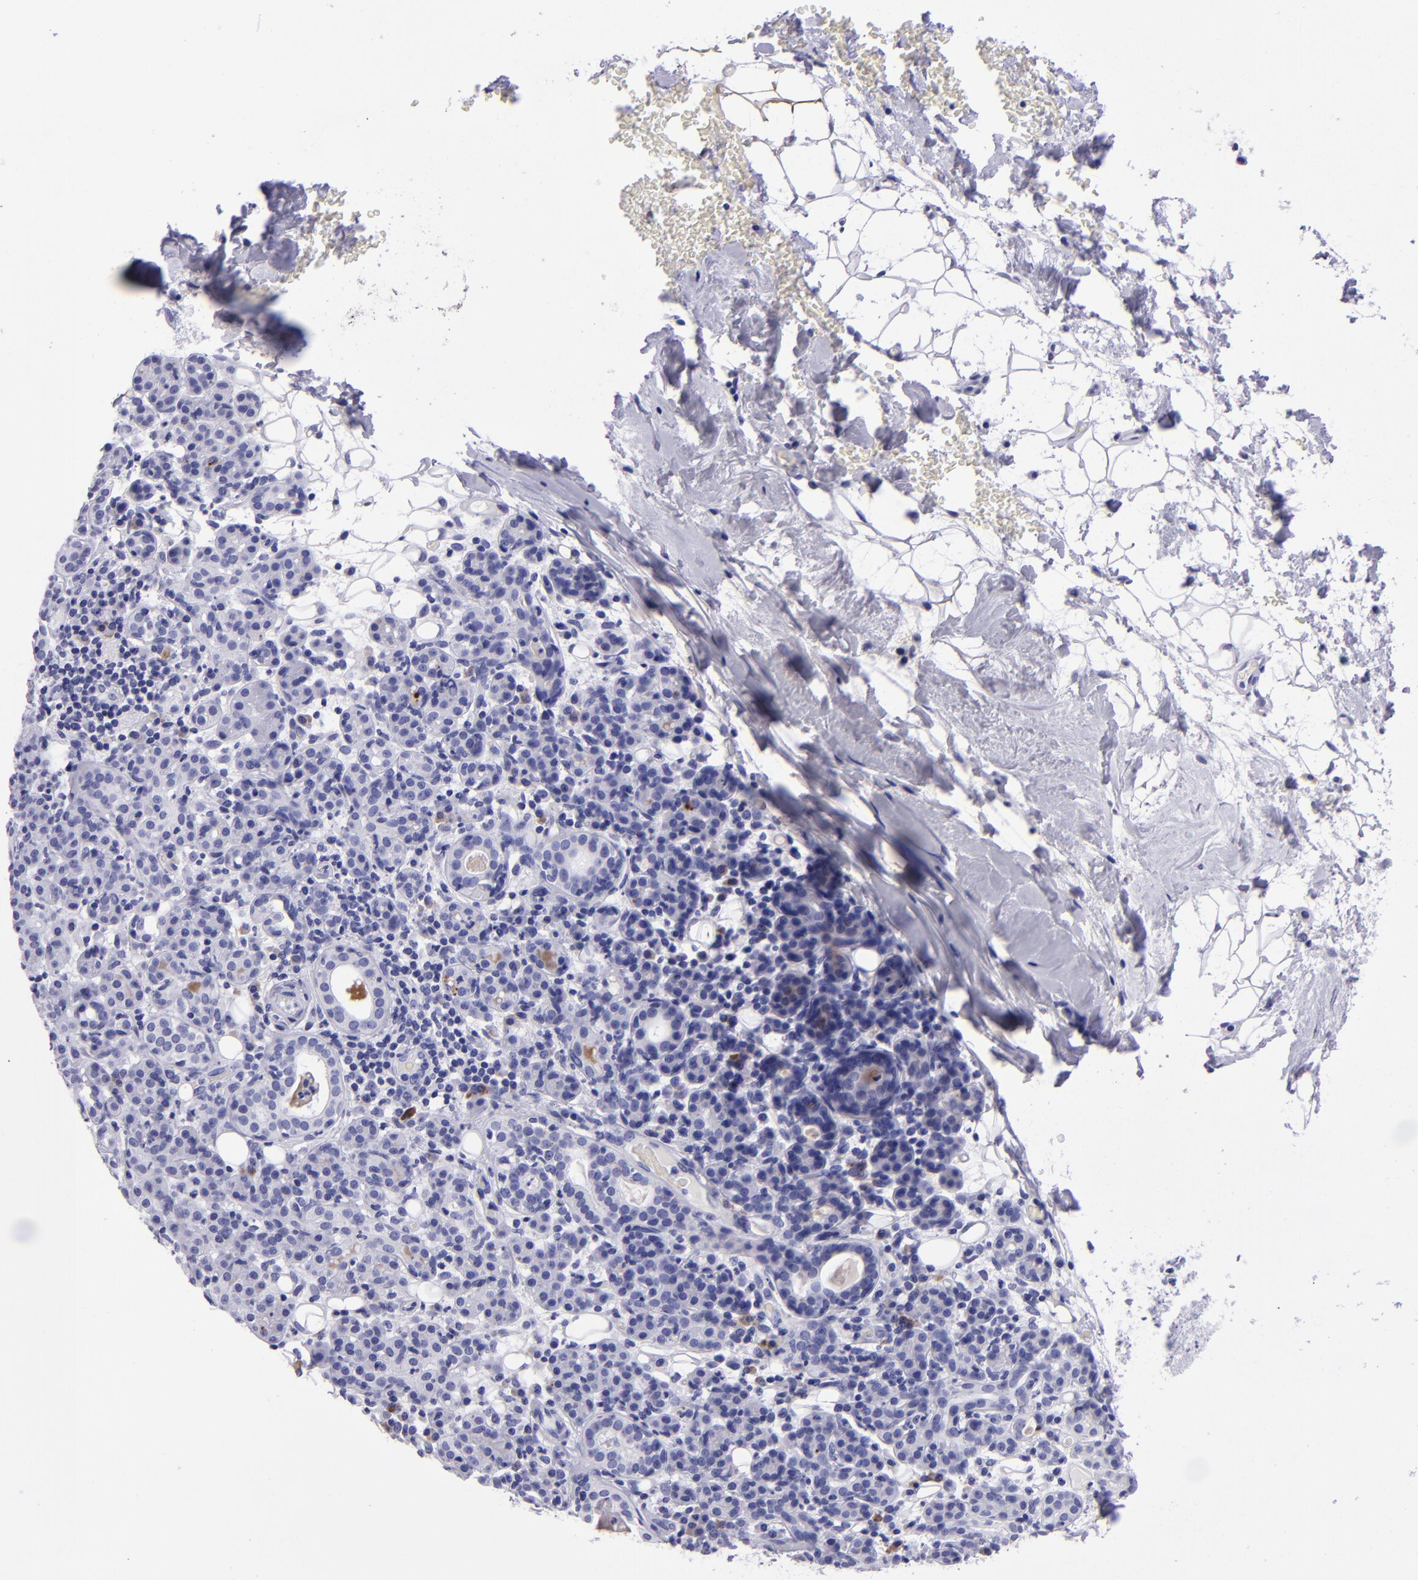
{"staining": {"intensity": "weak", "quantity": "<25%", "location": "cytoplasmic/membranous"}, "tissue": "skin cancer", "cell_type": "Tumor cells", "image_type": "cancer", "snomed": [{"axis": "morphology", "description": "Squamous cell carcinoma, NOS"}, {"axis": "topography", "description": "Skin"}], "caption": "High magnification brightfield microscopy of skin cancer (squamous cell carcinoma) stained with DAB (brown) and counterstained with hematoxylin (blue): tumor cells show no significant expression.", "gene": "TYRP1", "patient": {"sex": "male", "age": 84}}